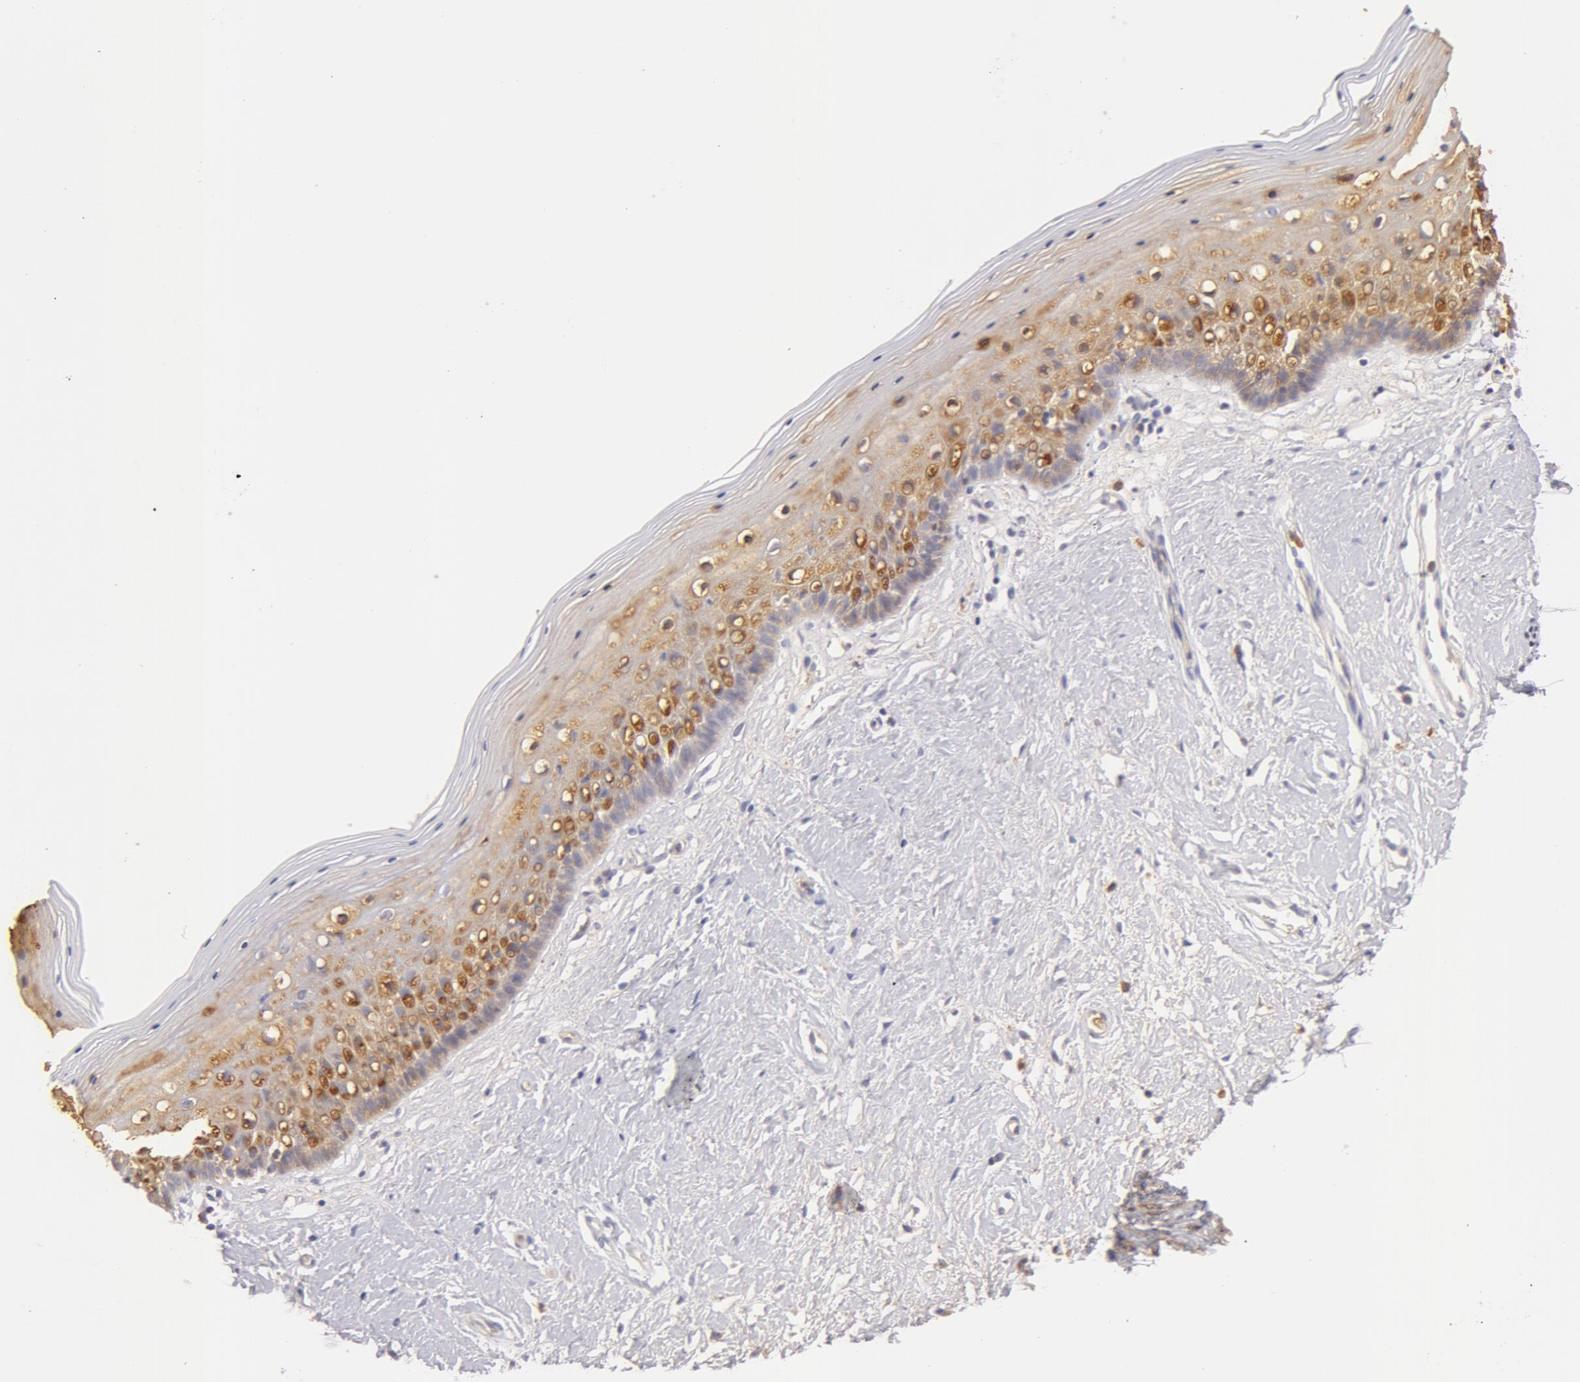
{"staining": {"intensity": "negative", "quantity": "none", "location": "none"}, "tissue": "vagina", "cell_type": "Squamous epithelial cells", "image_type": "normal", "snomed": [{"axis": "morphology", "description": "Normal tissue, NOS"}, {"axis": "topography", "description": "Vagina"}], "caption": "Vagina stained for a protein using immunohistochemistry (IHC) shows no staining squamous epithelial cells.", "gene": "AHSG", "patient": {"sex": "female", "age": 46}}